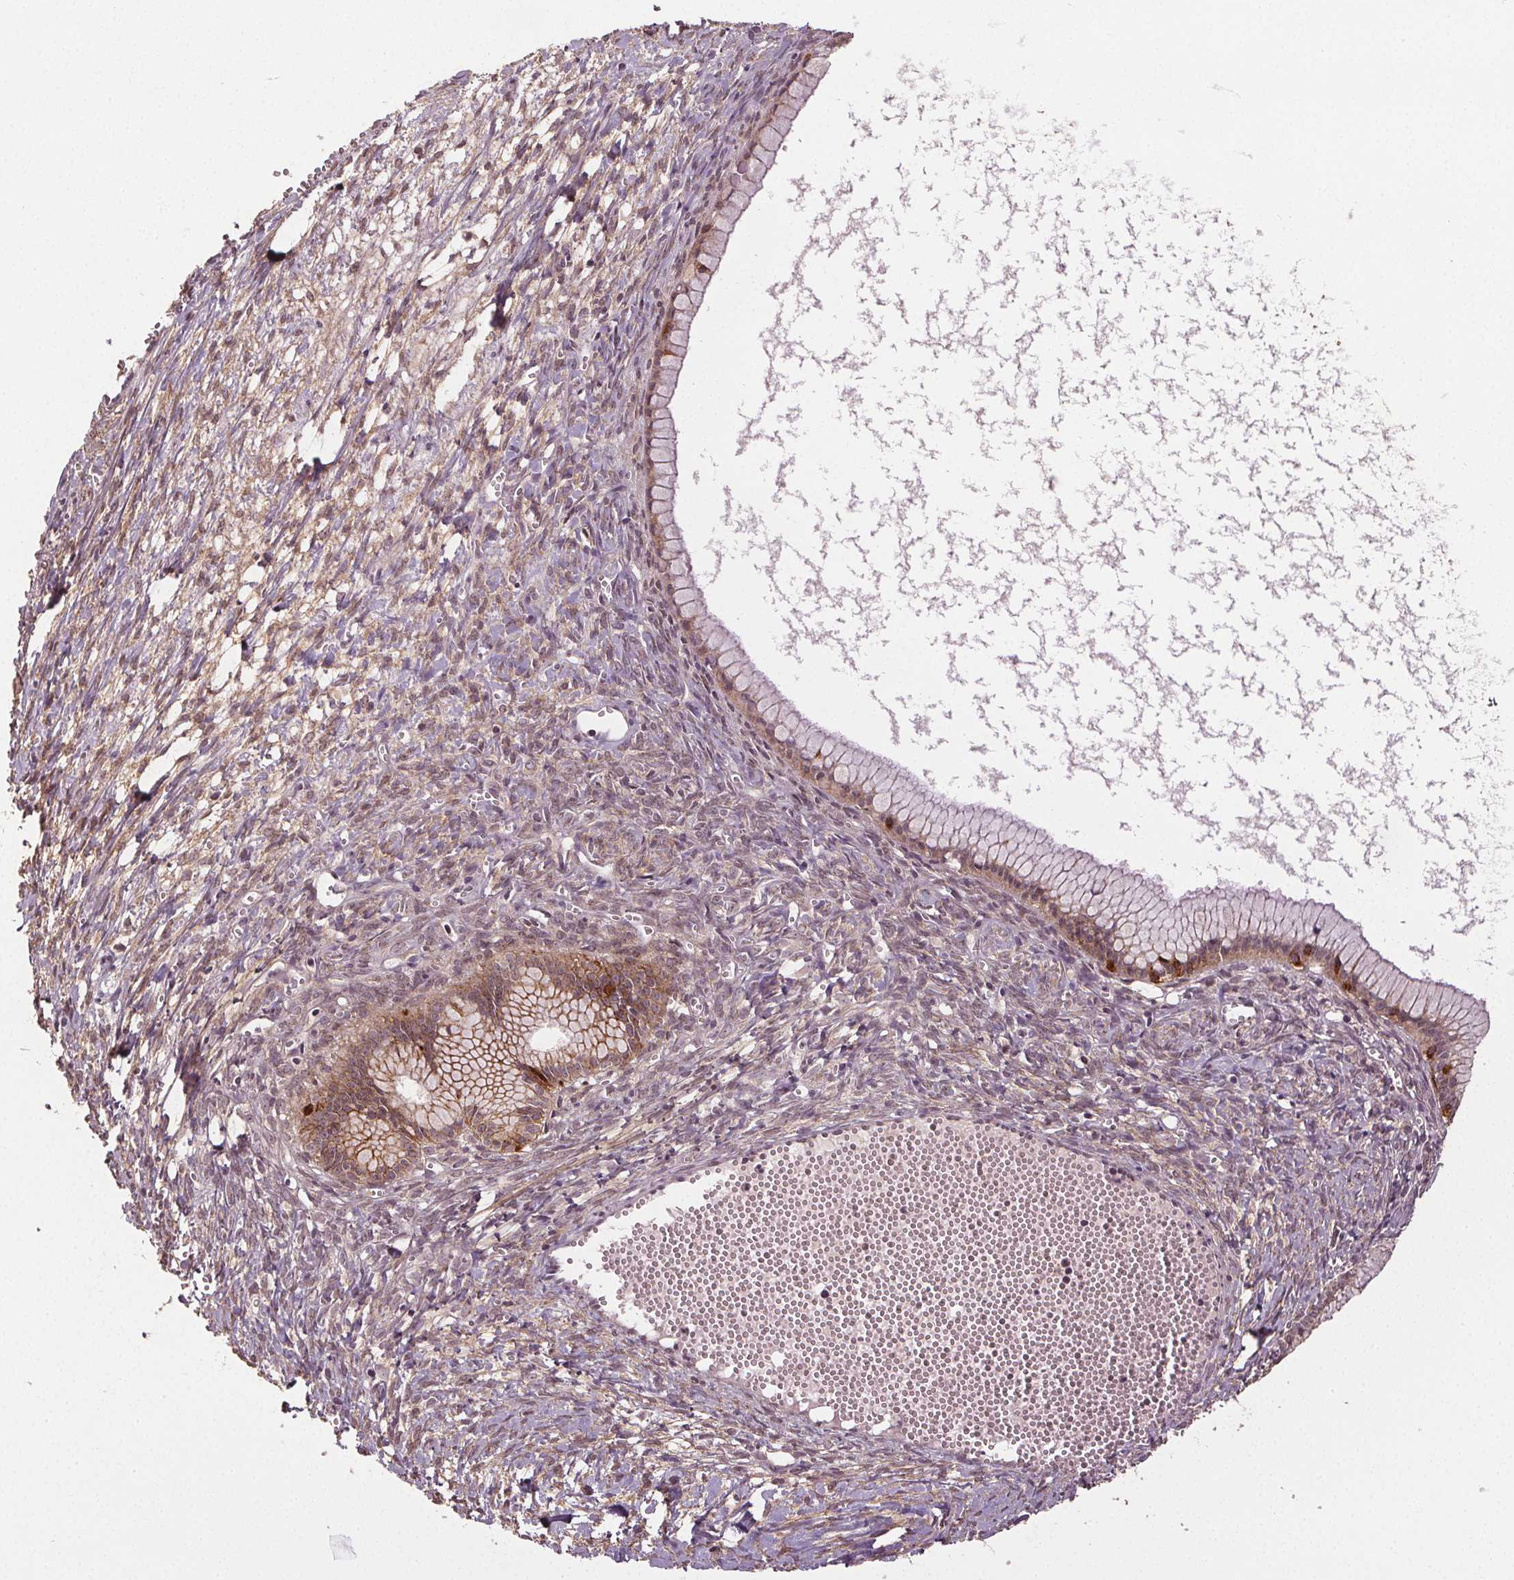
{"staining": {"intensity": "moderate", "quantity": "25%-75%", "location": "cytoplasmic/membranous"}, "tissue": "ovarian cancer", "cell_type": "Tumor cells", "image_type": "cancer", "snomed": [{"axis": "morphology", "description": "Cystadenocarcinoma, mucinous, NOS"}, {"axis": "topography", "description": "Ovary"}], "caption": "Immunohistochemistry image of neoplastic tissue: ovarian cancer (mucinous cystadenocarcinoma) stained using IHC exhibits medium levels of moderate protein expression localized specifically in the cytoplasmic/membranous of tumor cells, appearing as a cytoplasmic/membranous brown color.", "gene": "EPHB3", "patient": {"sex": "female", "age": 41}}